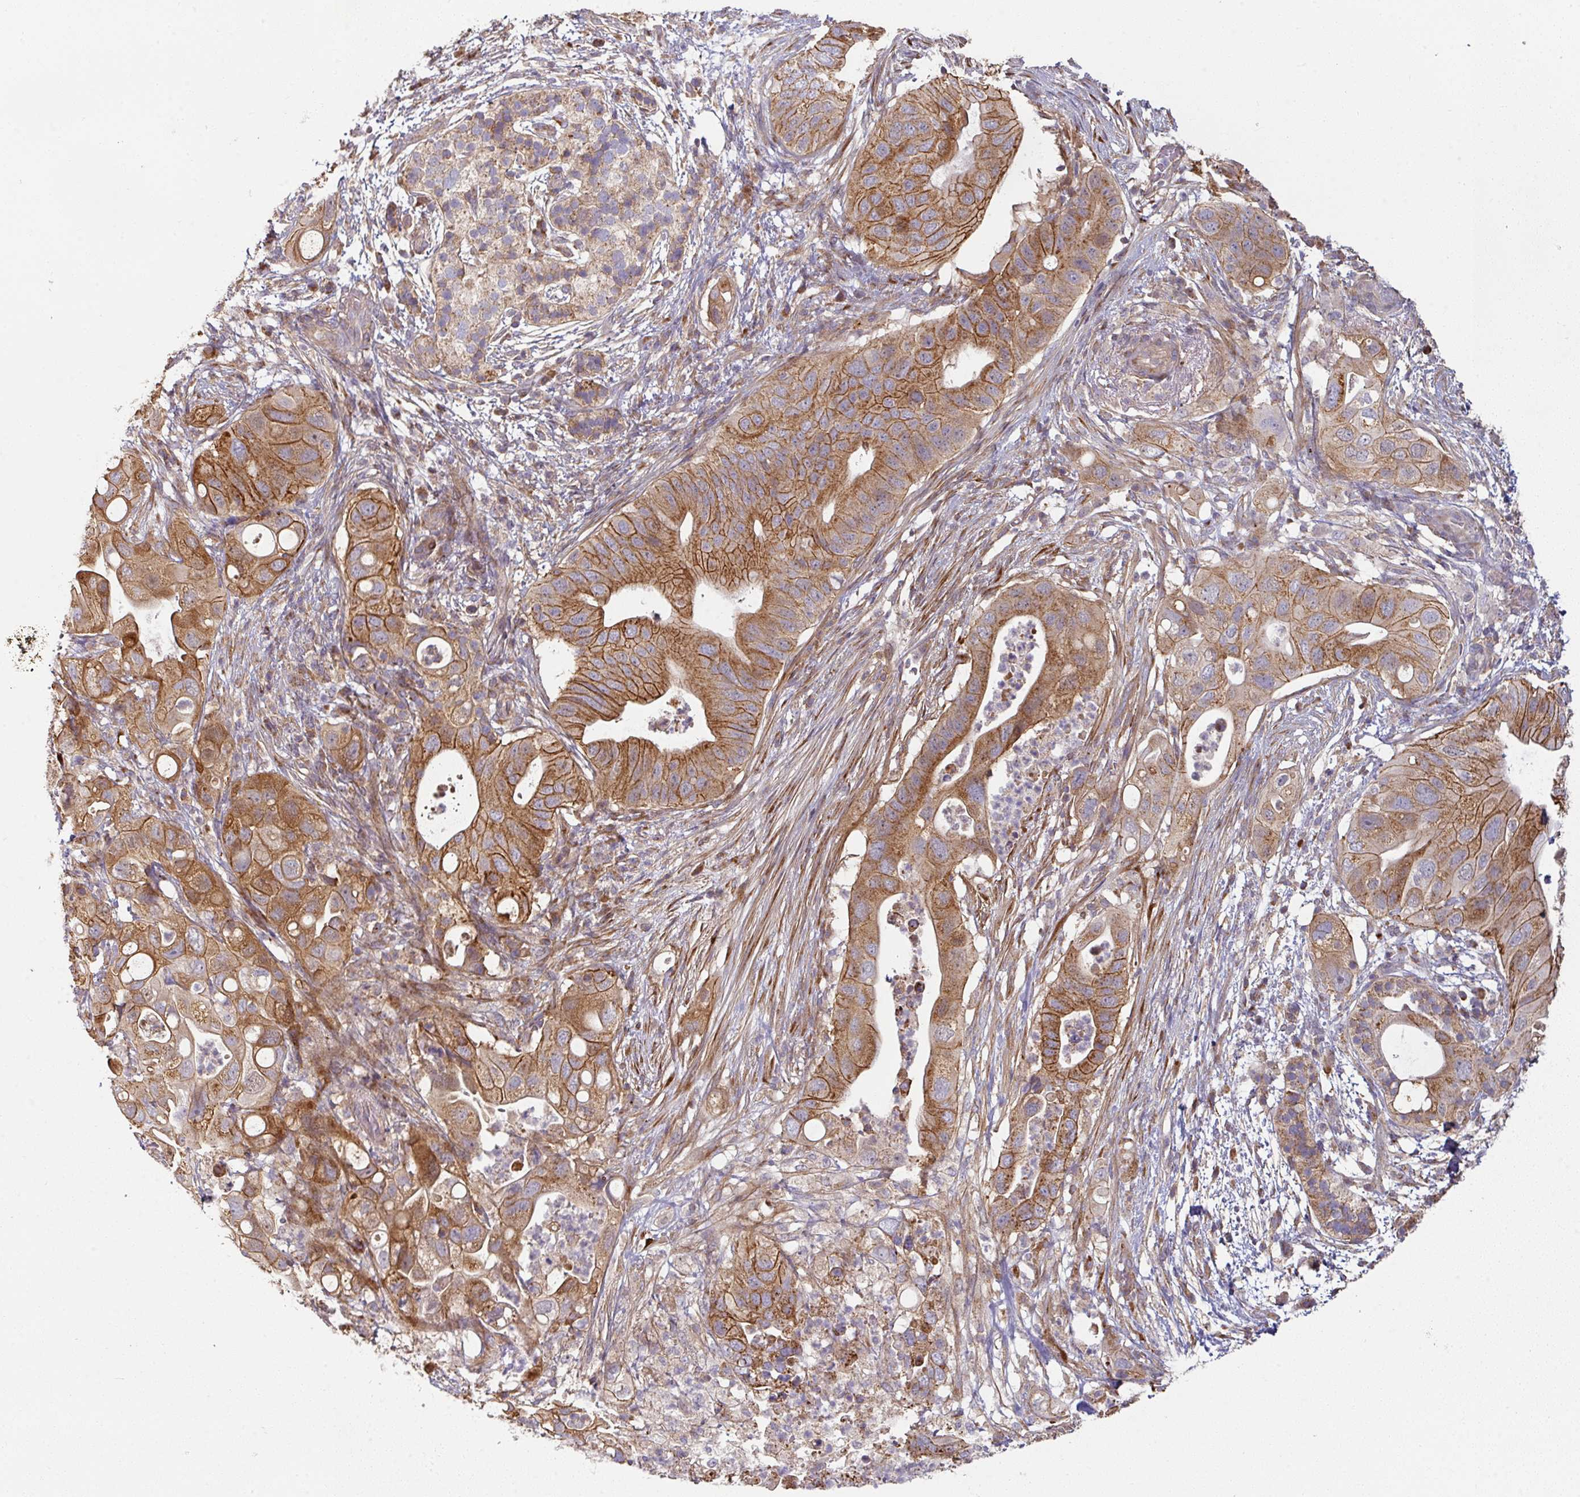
{"staining": {"intensity": "strong", "quantity": ">75%", "location": "cytoplasmic/membranous"}, "tissue": "pancreatic cancer", "cell_type": "Tumor cells", "image_type": "cancer", "snomed": [{"axis": "morphology", "description": "Adenocarcinoma, NOS"}, {"axis": "topography", "description": "Pancreas"}], "caption": "Brown immunohistochemical staining in pancreatic cancer demonstrates strong cytoplasmic/membranous expression in approximately >75% of tumor cells. (brown staining indicates protein expression, while blue staining denotes nuclei).", "gene": "CASP2", "patient": {"sex": "female", "age": 72}}